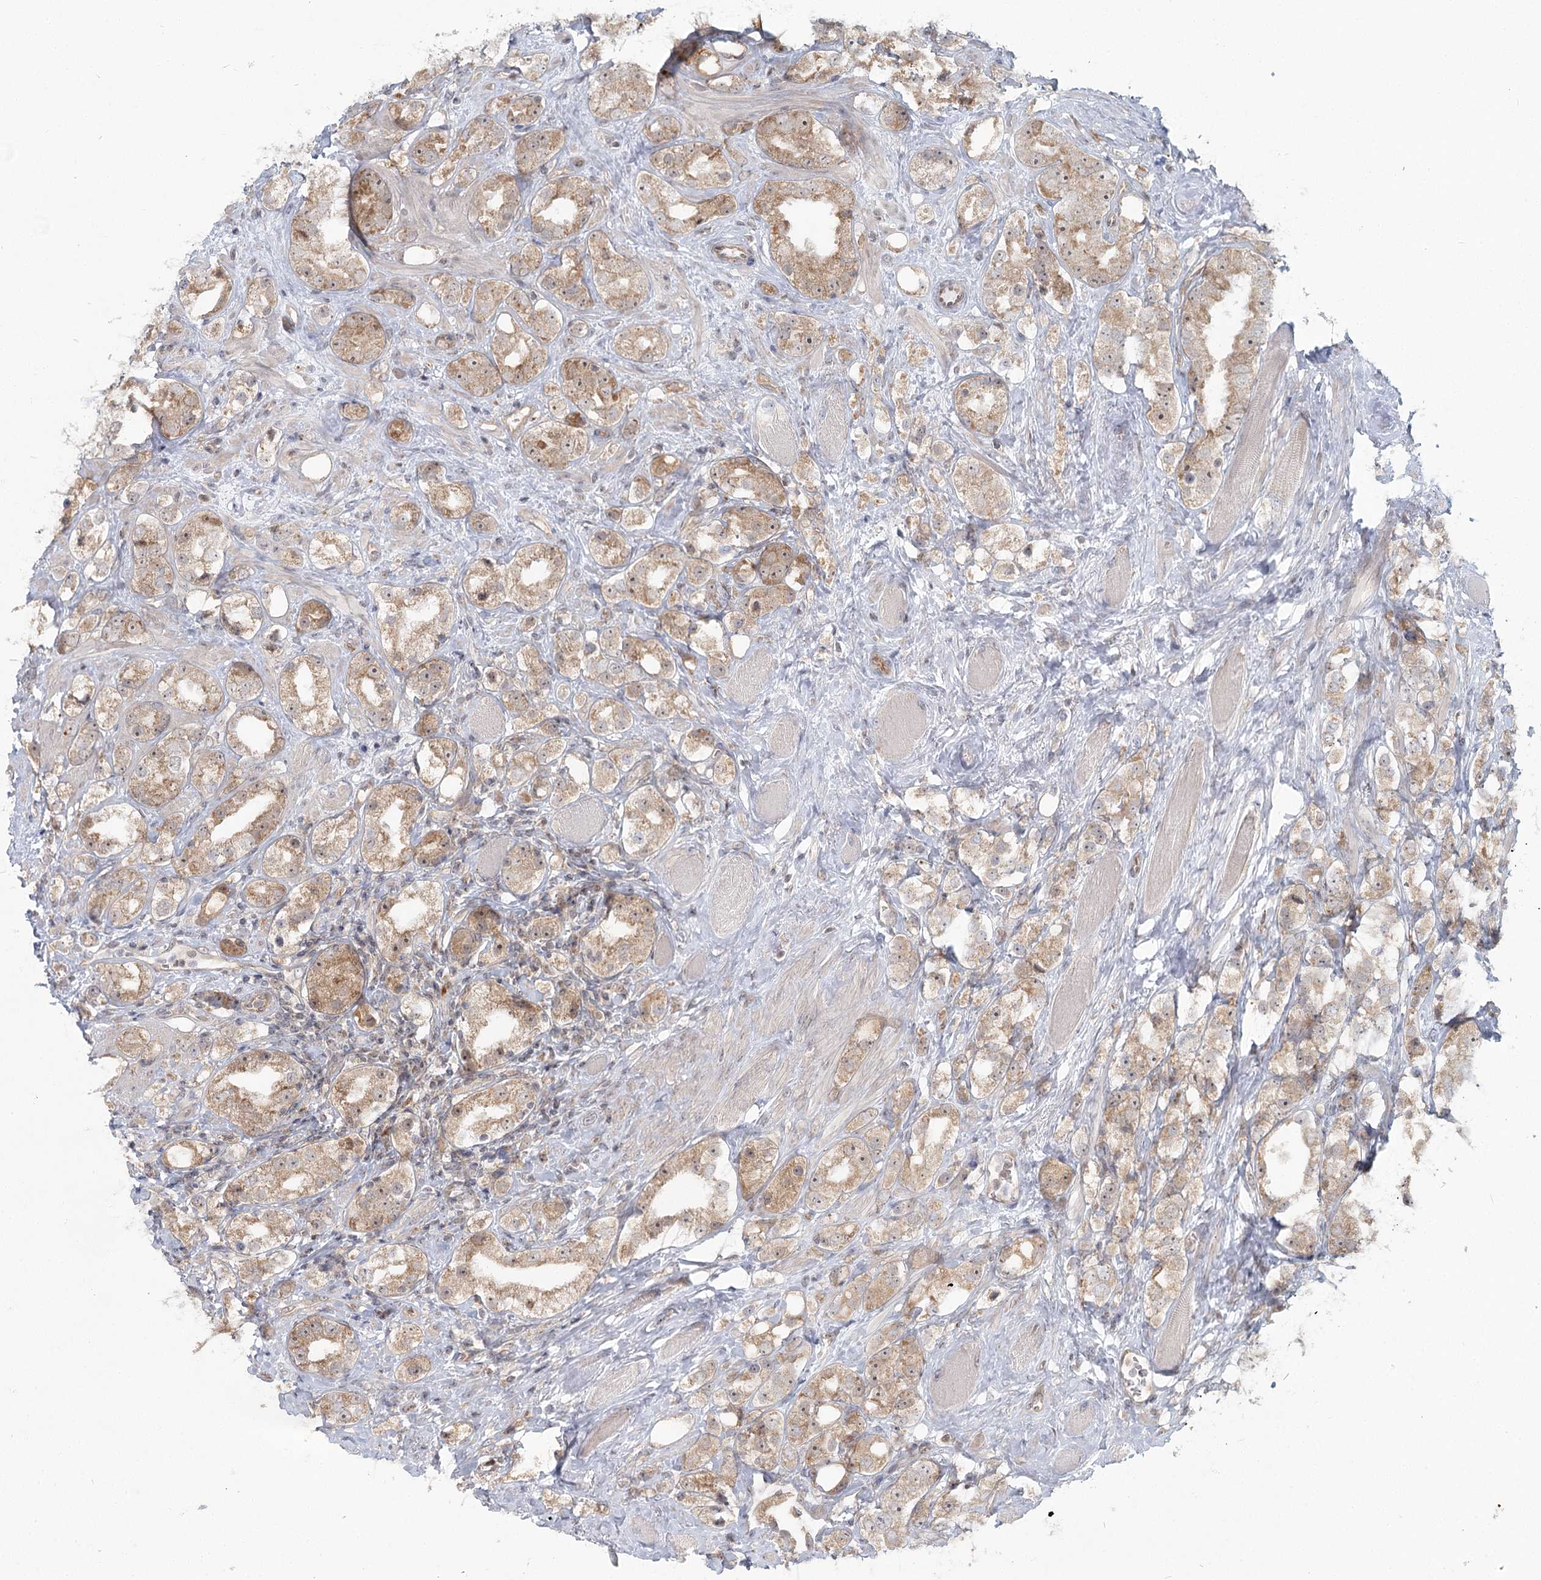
{"staining": {"intensity": "moderate", "quantity": ">75%", "location": "cytoplasmic/membranous,nuclear"}, "tissue": "prostate cancer", "cell_type": "Tumor cells", "image_type": "cancer", "snomed": [{"axis": "morphology", "description": "Adenocarcinoma, NOS"}, {"axis": "topography", "description": "Prostate"}], "caption": "Brown immunohistochemical staining in human prostate adenocarcinoma demonstrates moderate cytoplasmic/membranous and nuclear staining in approximately >75% of tumor cells.", "gene": "THNSL1", "patient": {"sex": "male", "age": 79}}